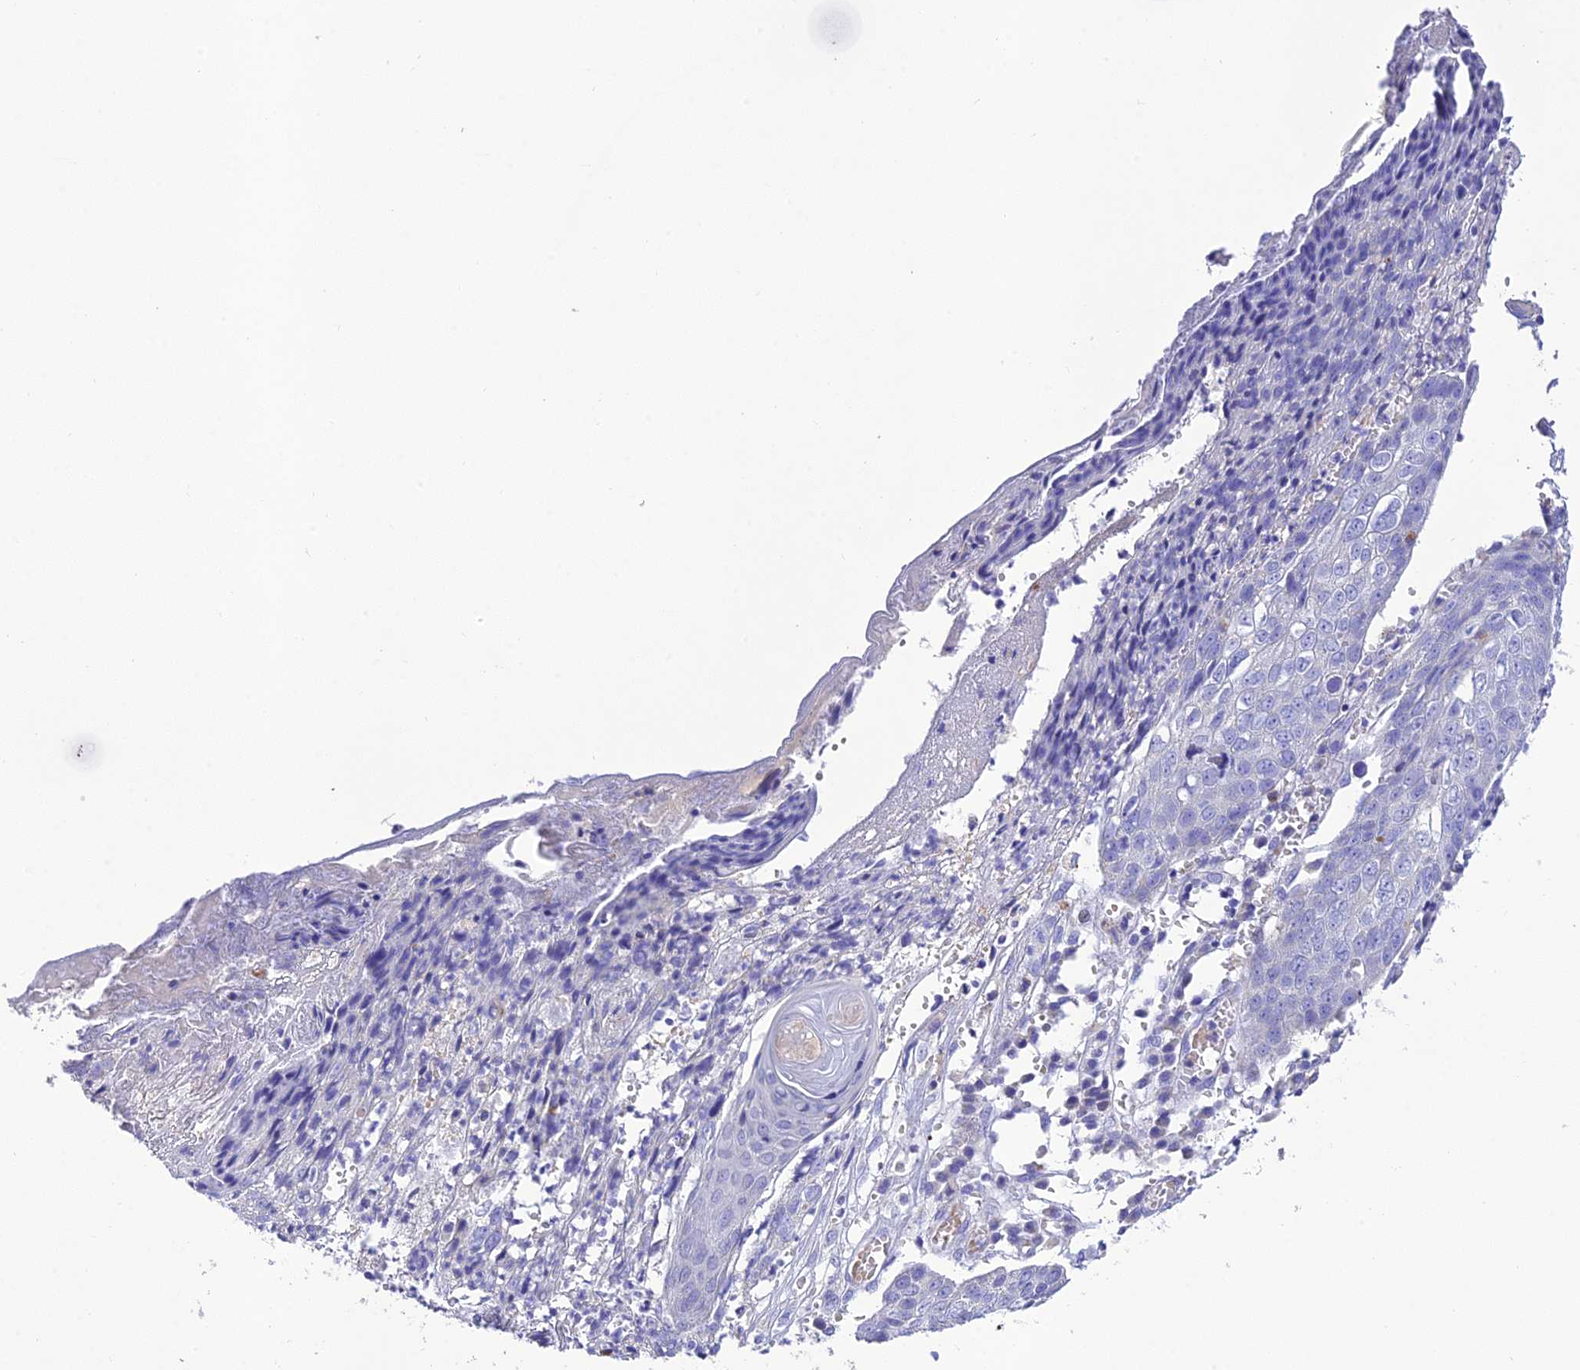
{"staining": {"intensity": "negative", "quantity": "none", "location": "none"}, "tissue": "skin cancer", "cell_type": "Tumor cells", "image_type": "cancer", "snomed": [{"axis": "morphology", "description": "Squamous cell carcinoma, NOS"}, {"axis": "topography", "description": "Skin"}], "caption": "The photomicrograph shows no staining of tumor cells in skin cancer (squamous cell carcinoma).", "gene": "MS4A5", "patient": {"sex": "male", "age": 71}}